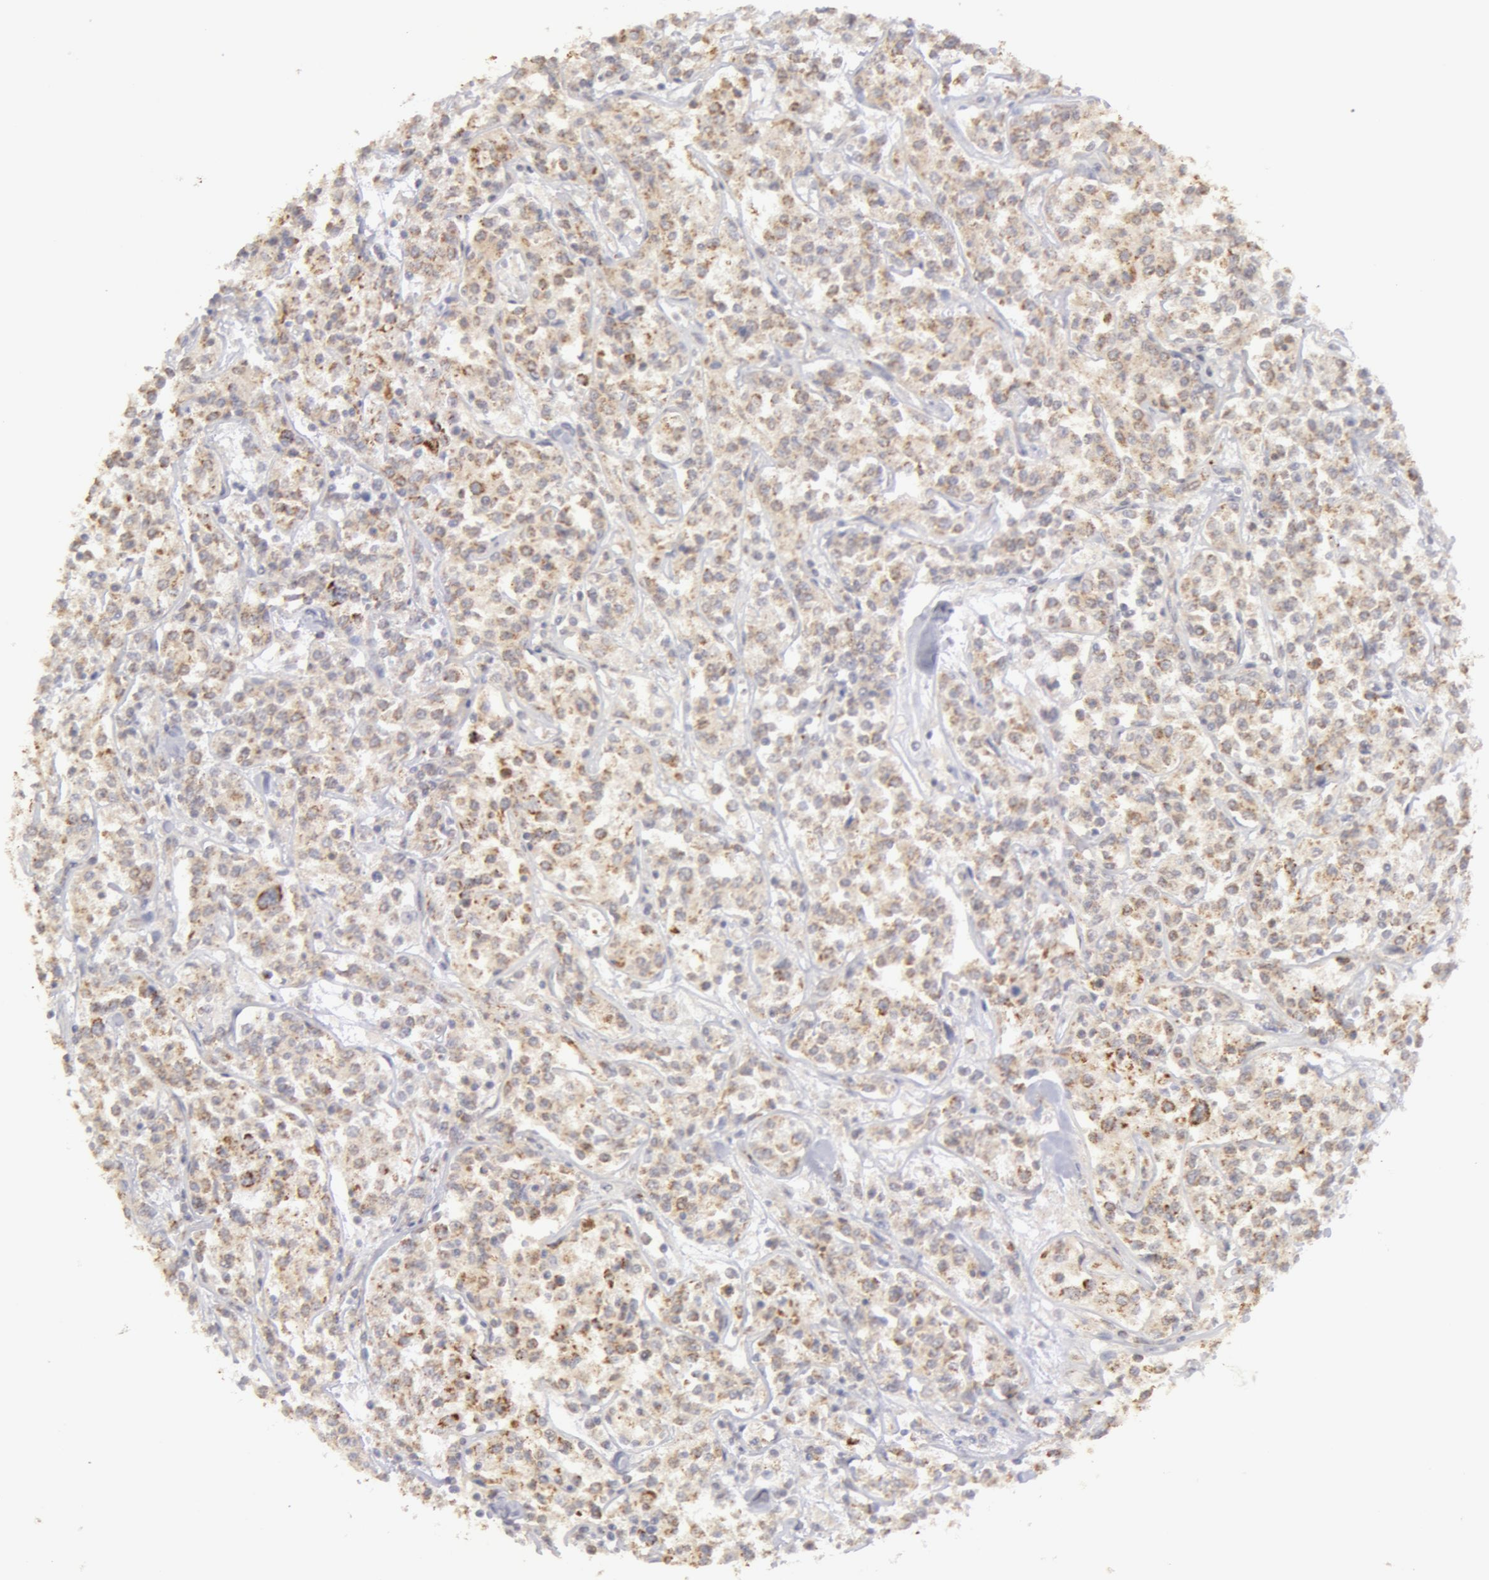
{"staining": {"intensity": "moderate", "quantity": "<25%", "location": "cytoplasmic/membranous"}, "tissue": "lymphoma", "cell_type": "Tumor cells", "image_type": "cancer", "snomed": [{"axis": "morphology", "description": "Malignant lymphoma, non-Hodgkin's type, Low grade"}, {"axis": "topography", "description": "Small intestine"}], "caption": "Tumor cells reveal low levels of moderate cytoplasmic/membranous expression in about <25% of cells in lymphoma. (DAB (3,3'-diaminobenzidine) IHC with brightfield microscopy, high magnification).", "gene": "ADPRH", "patient": {"sex": "female", "age": 59}}